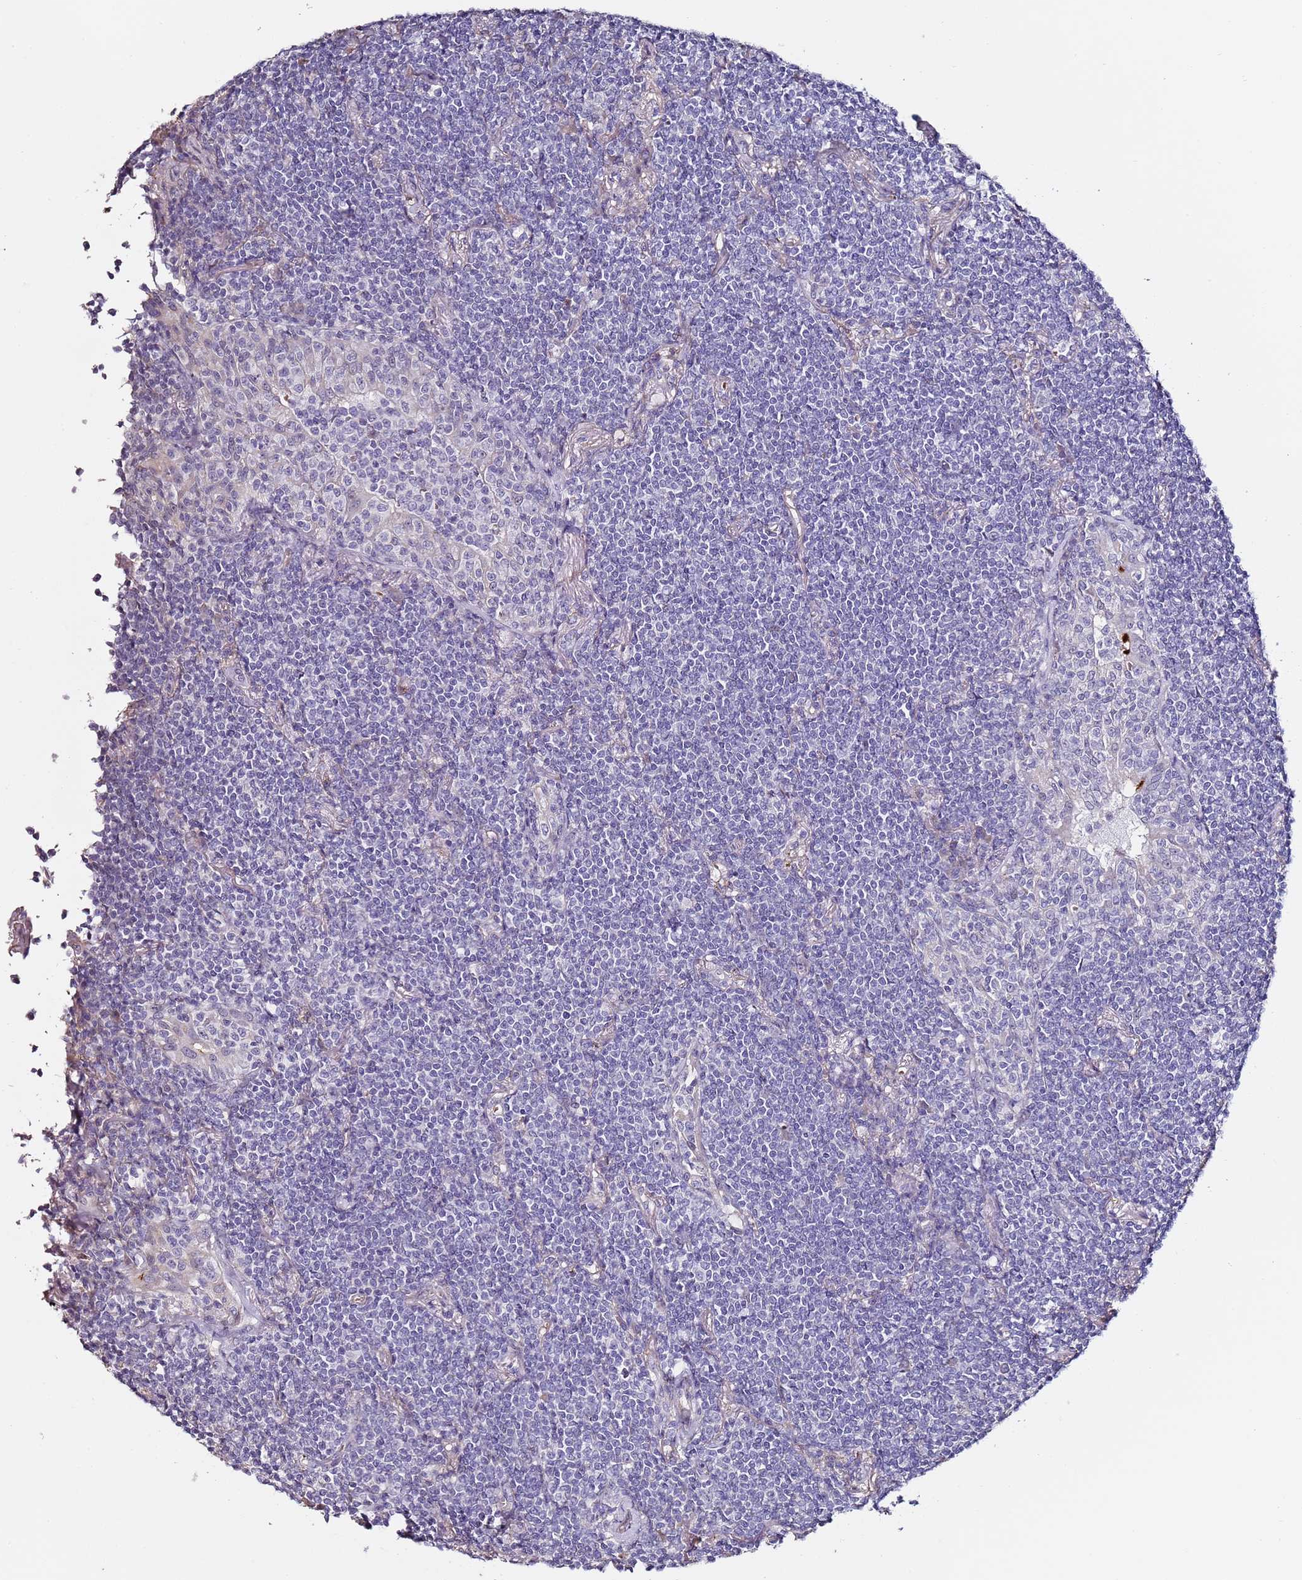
{"staining": {"intensity": "negative", "quantity": "none", "location": "none"}, "tissue": "lymphoma", "cell_type": "Tumor cells", "image_type": "cancer", "snomed": [{"axis": "morphology", "description": "Malignant lymphoma, non-Hodgkin's type, Low grade"}, {"axis": "topography", "description": "Lung"}], "caption": "Tumor cells show no significant expression in lymphoma. (DAB IHC with hematoxylin counter stain).", "gene": "C3orf80", "patient": {"sex": "female", "age": 71}}